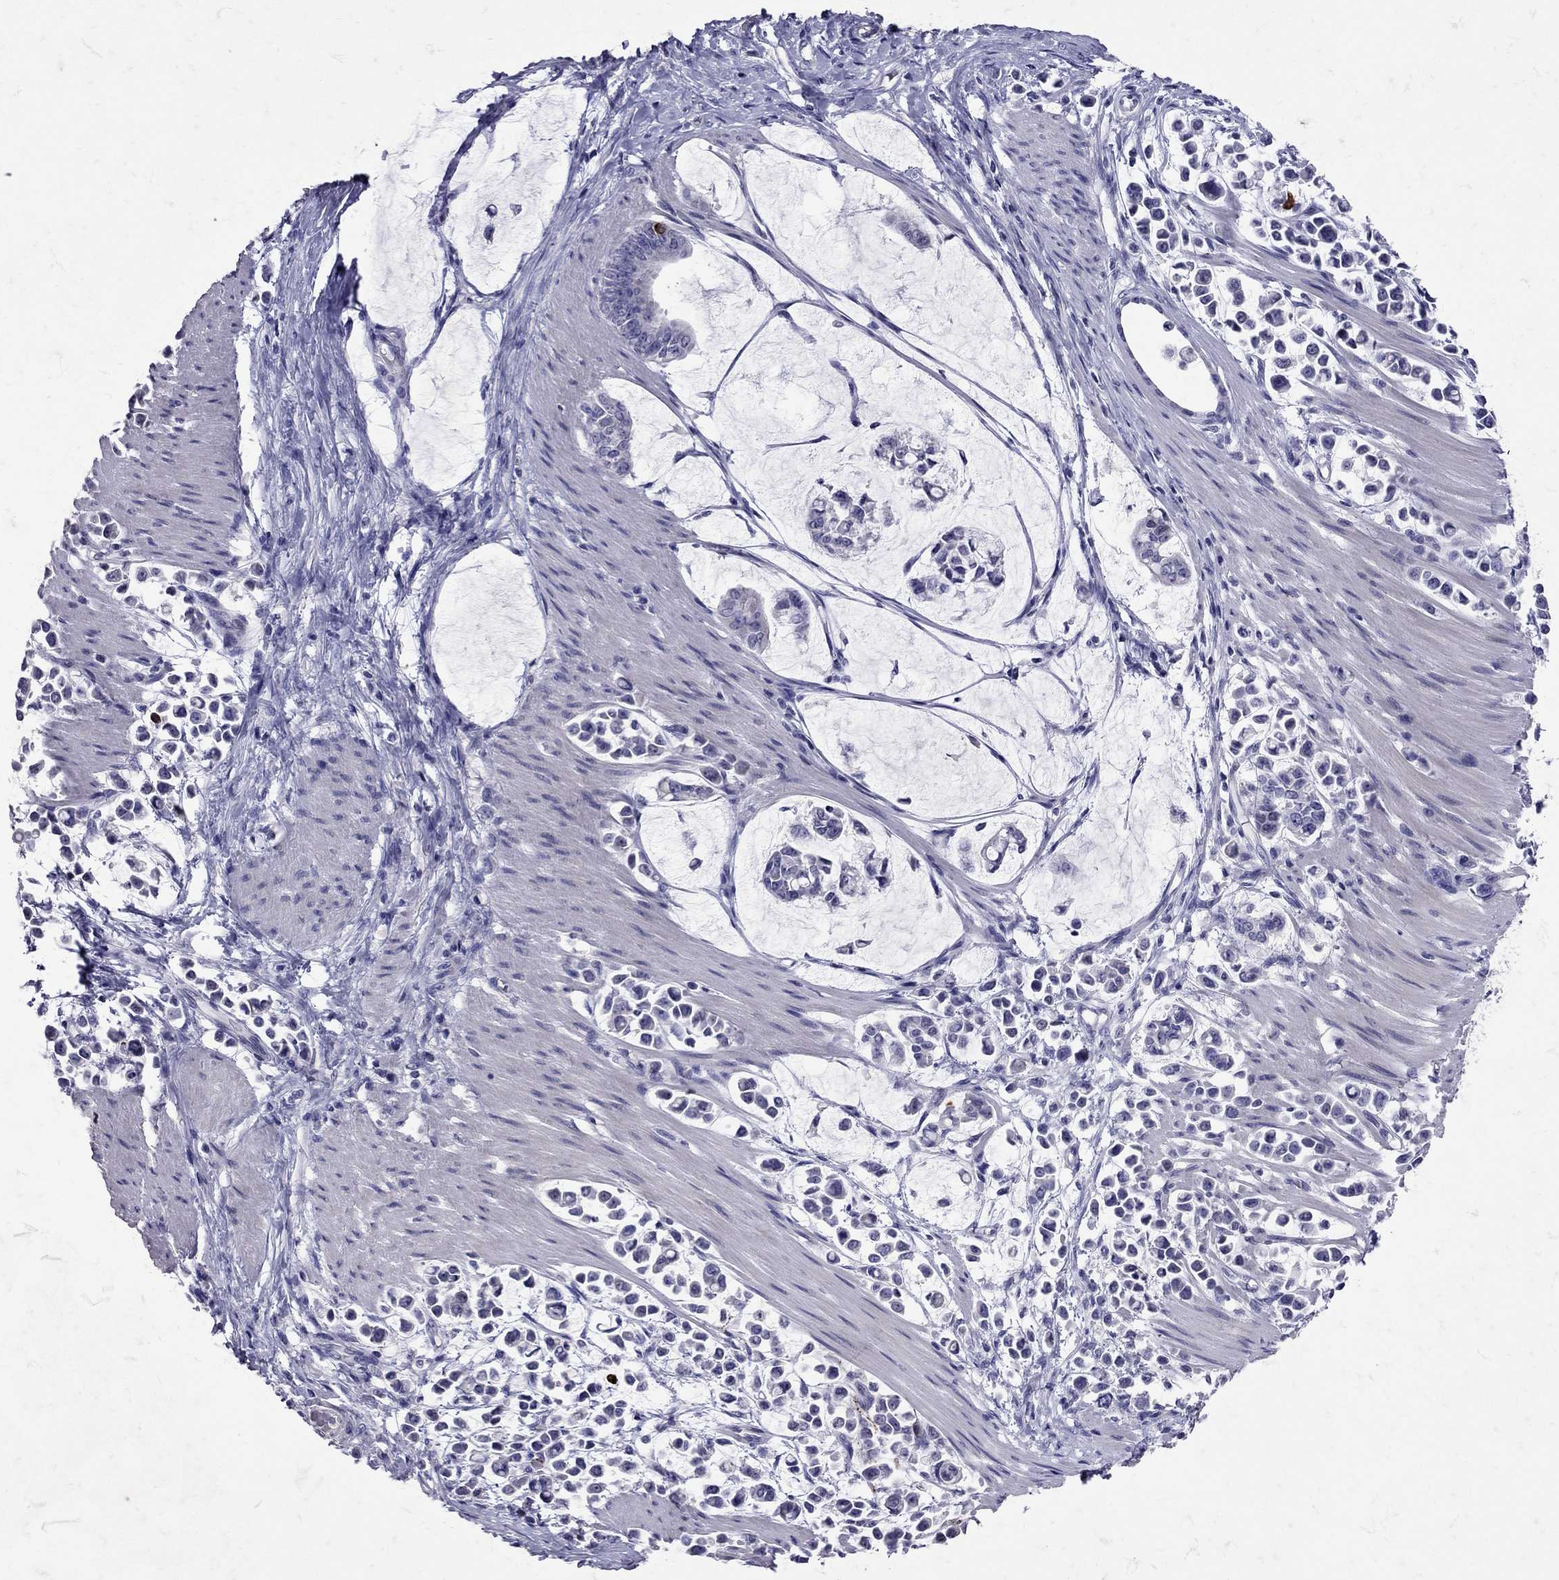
{"staining": {"intensity": "negative", "quantity": "none", "location": "none"}, "tissue": "stomach cancer", "cell_type": "Tumor cells", "image_type": "cancer", "snomed": [{"axis": "morphology", "description": "Adenocarcinoma, NOS"}, {"axis": "topography", "description": "Stomach"}], "caption": "Immunohistochemical staining of human adenocarcinoma (stomach) demonstrates no significant expression in tumor cells.", "gene": "SST", "patient": {"sex": "male", "age": 82}}